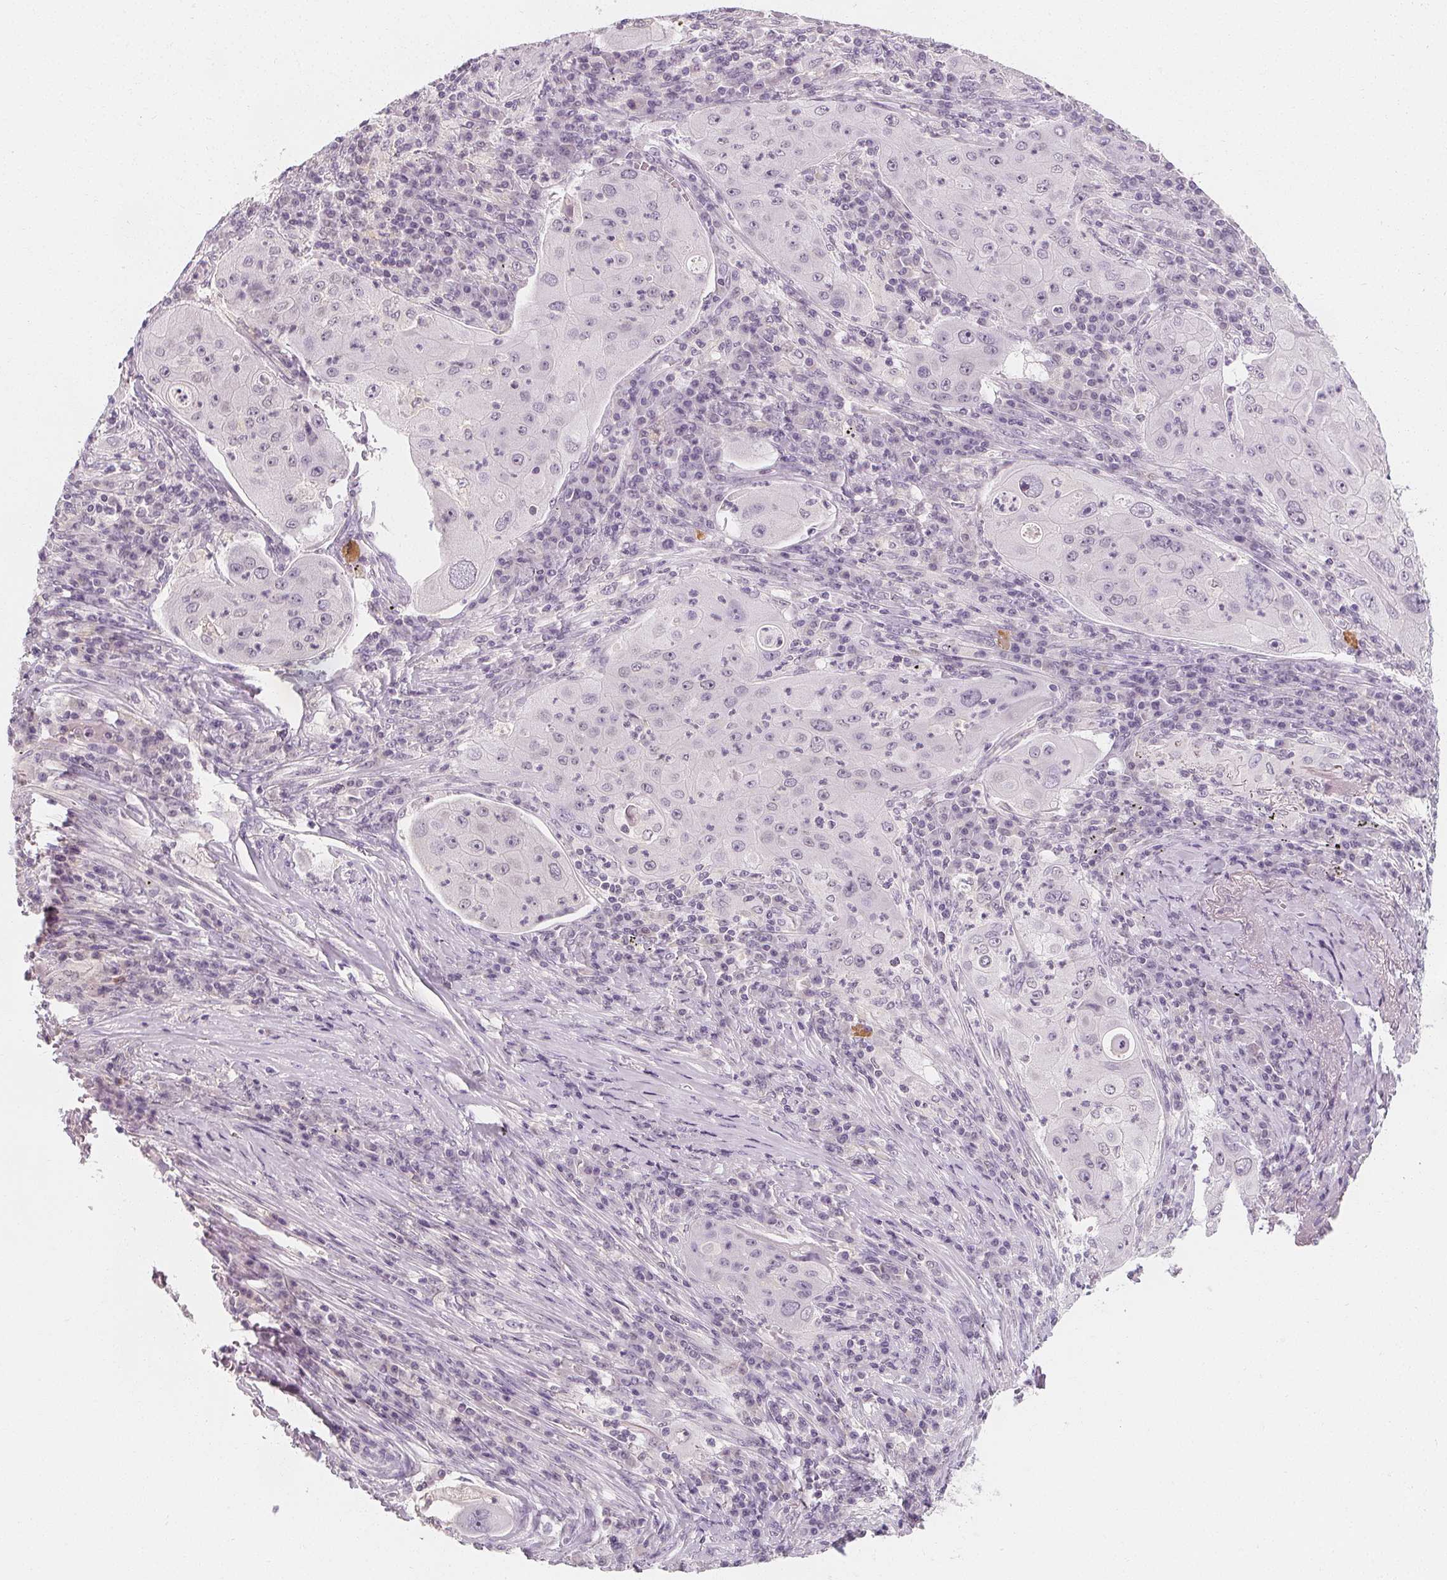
{"staining": {"intensity": "negative", "quantity": "none", "location": "none"}, "tissue": "lung cancer", "cell_type": "Tumor cells", "image_type": "cancer", "snomed": [{"axis": "morphology", "description": "Squamous cell carcinoma, NOS"}, {"axis": "topography", "description": "Lung"}], "caption": "This micrograph is of lung squamous cell carcinoma stained with immunohistochemistry to label a protein in brown with the nuclei are counter-stained blue. There is no positivity in tumor cells.", "gene": "DBX2", "patient": {"sex": "female", "age": 59}}